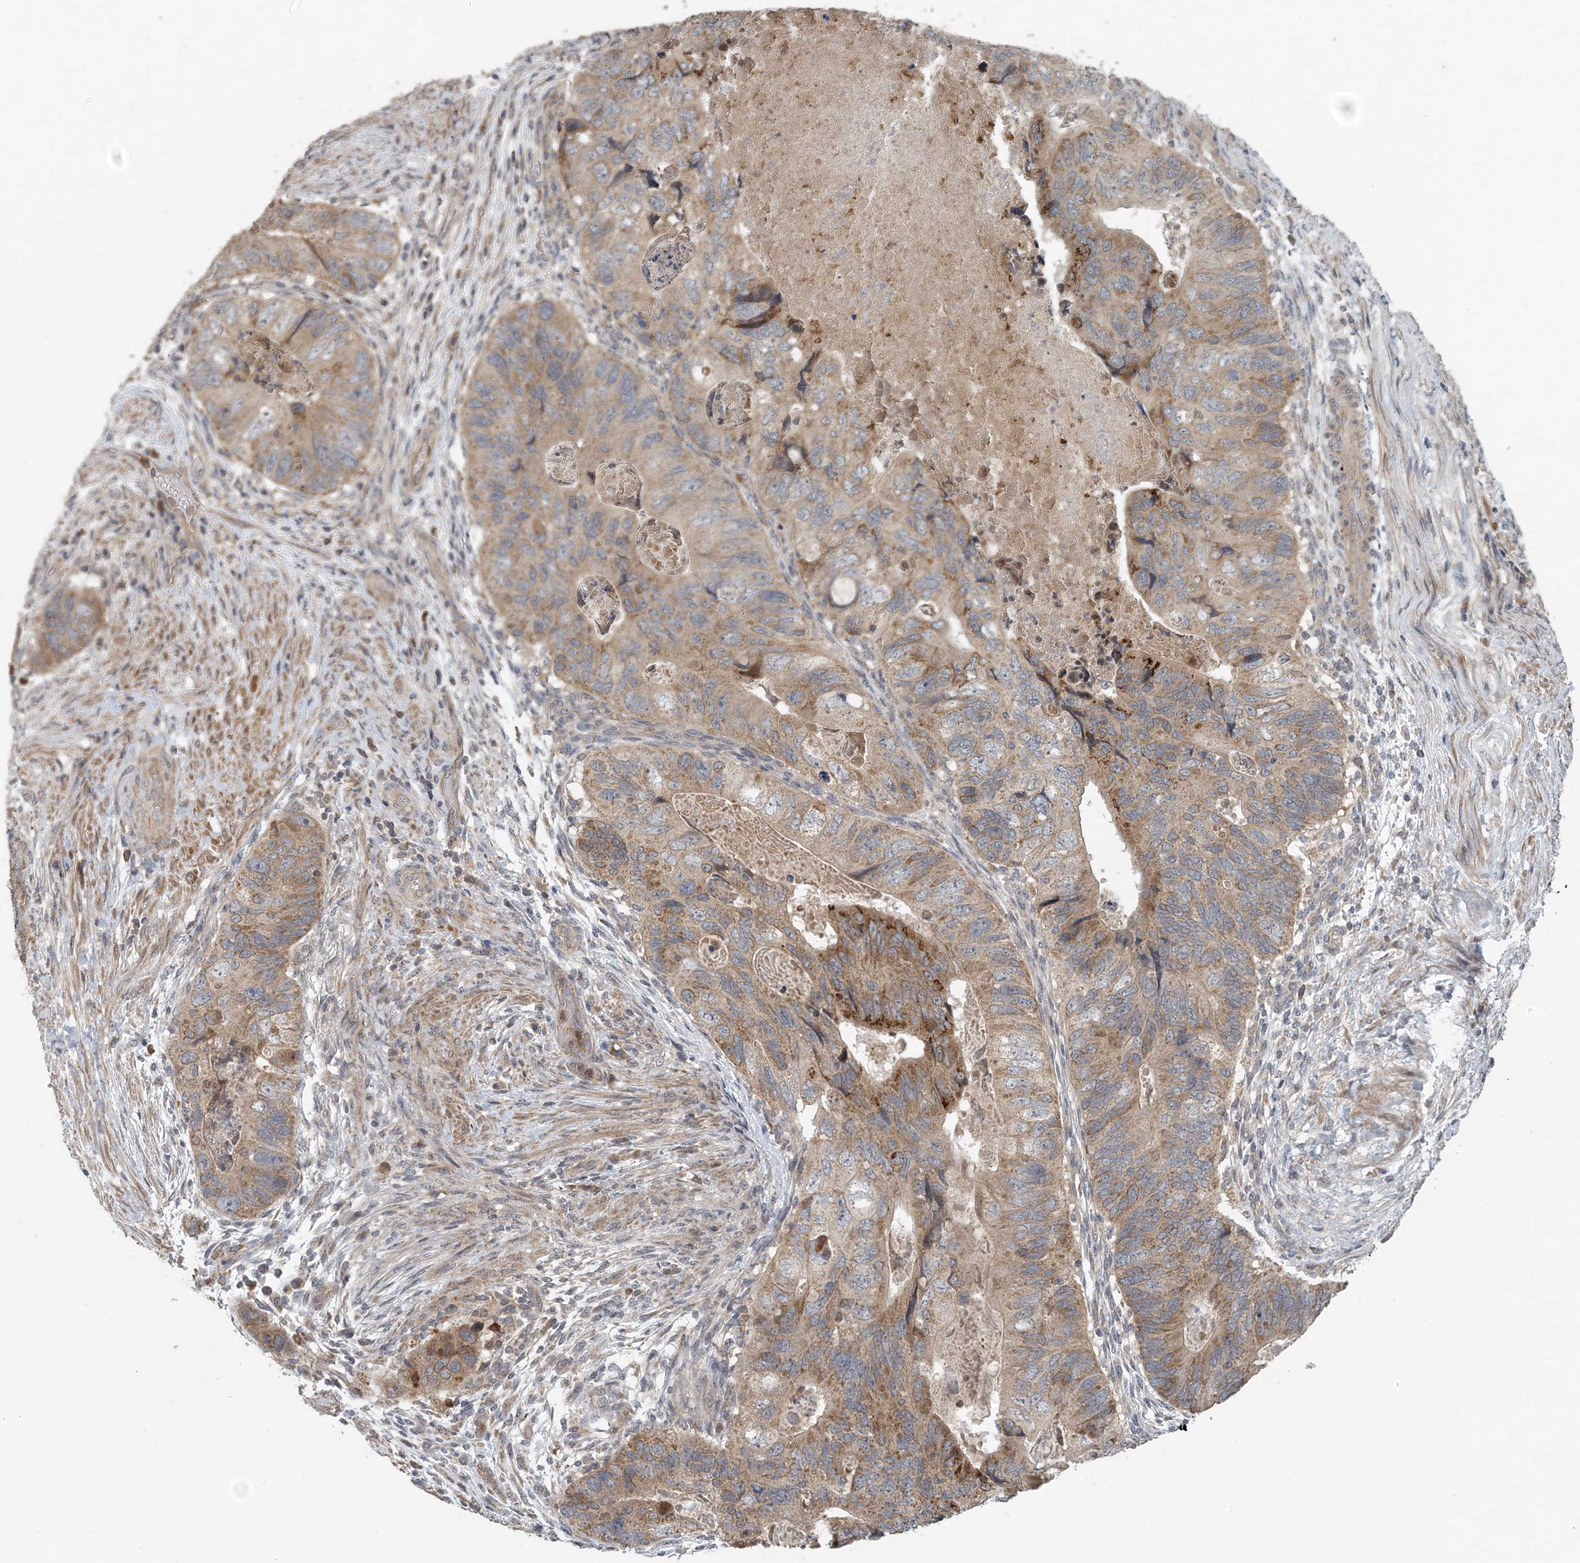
{"staining": {"intensity": "moderate", "quantity": ">75%", "location": "cytoplasmic/membranous"}, "tissue": "colorectal cancer", "cell_type": "Tumor cells", "image_type": "cancer", "snomed": [{"axis": "morphology", "description": "Adenocarcinoma, NOS"}, {"axis": "topography", "description": "Rectum"}], "caption": "Adenocarcinoma (colorectal) stained with DAB (3,3'-diaminobenzidine) immunohistochemistry exhibits medium levels of moderate cytoplasmic/membranous staining in approximately >75% of tumor cells. The protein is stained brown, and the nuclei are stained in blue (DAB (3,3'-diaminobenzidine) IHC with brightfield microscopy, high magnification).", "gene": "MYO9B", "patient": {"sex": "male", "age": 63}}